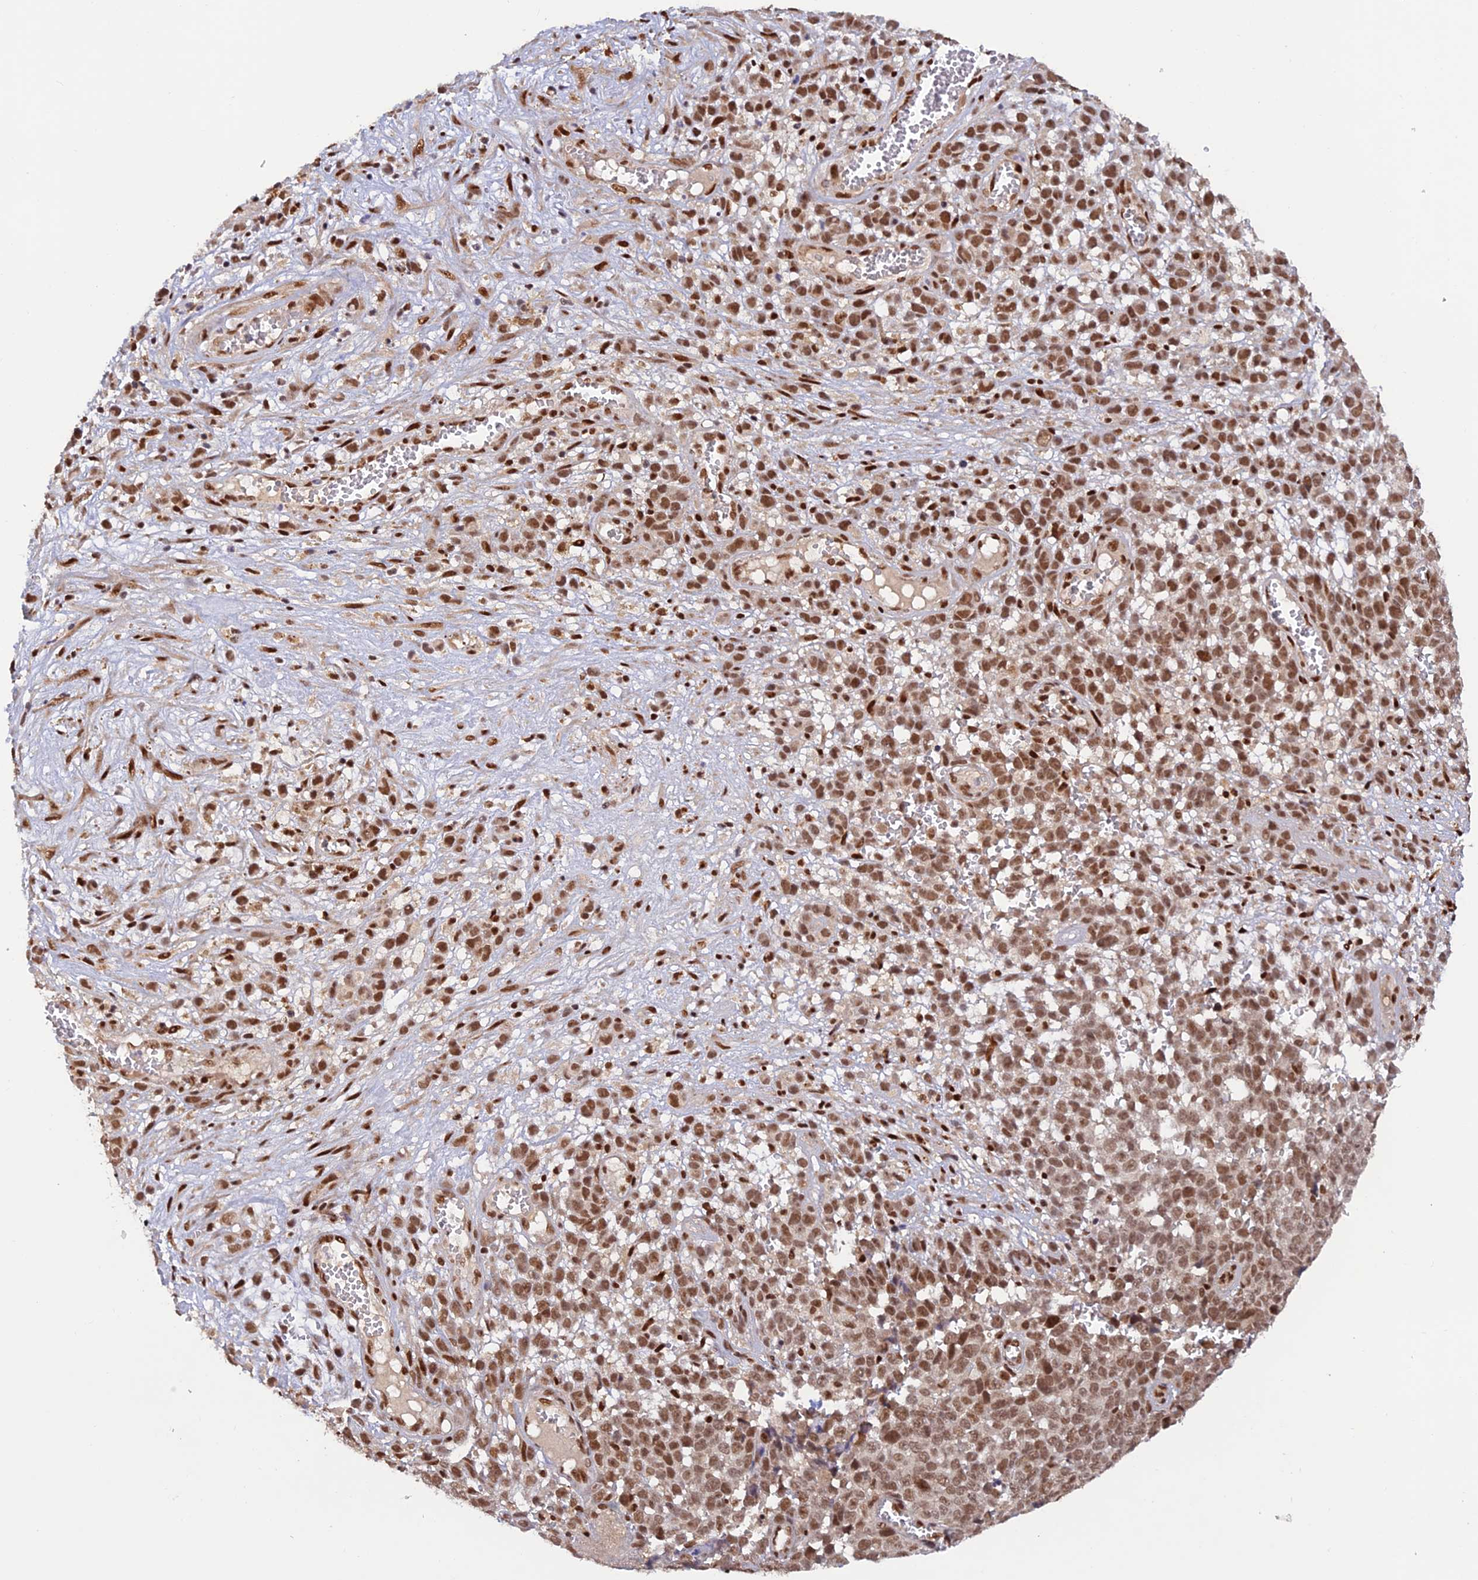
{"staining": {"intensity": "moderate", "quantity": ">75%", "location": "nuclear"}, "tissue": "melanoma", "cell_type": "Tumor cells", "image_type": "cancer", "snomed": [{"axis": "morphology", "description": "Malignant melanoma, NOS"}, {"axis": "topography", "description": "Nose, NOS"}], "caption": "Tumor cells display moderate nuclear expression in about >75% of cells in malignant melanoma.", "gene": "ZNF565", "patient": {"sex": "female", "age": 48}}